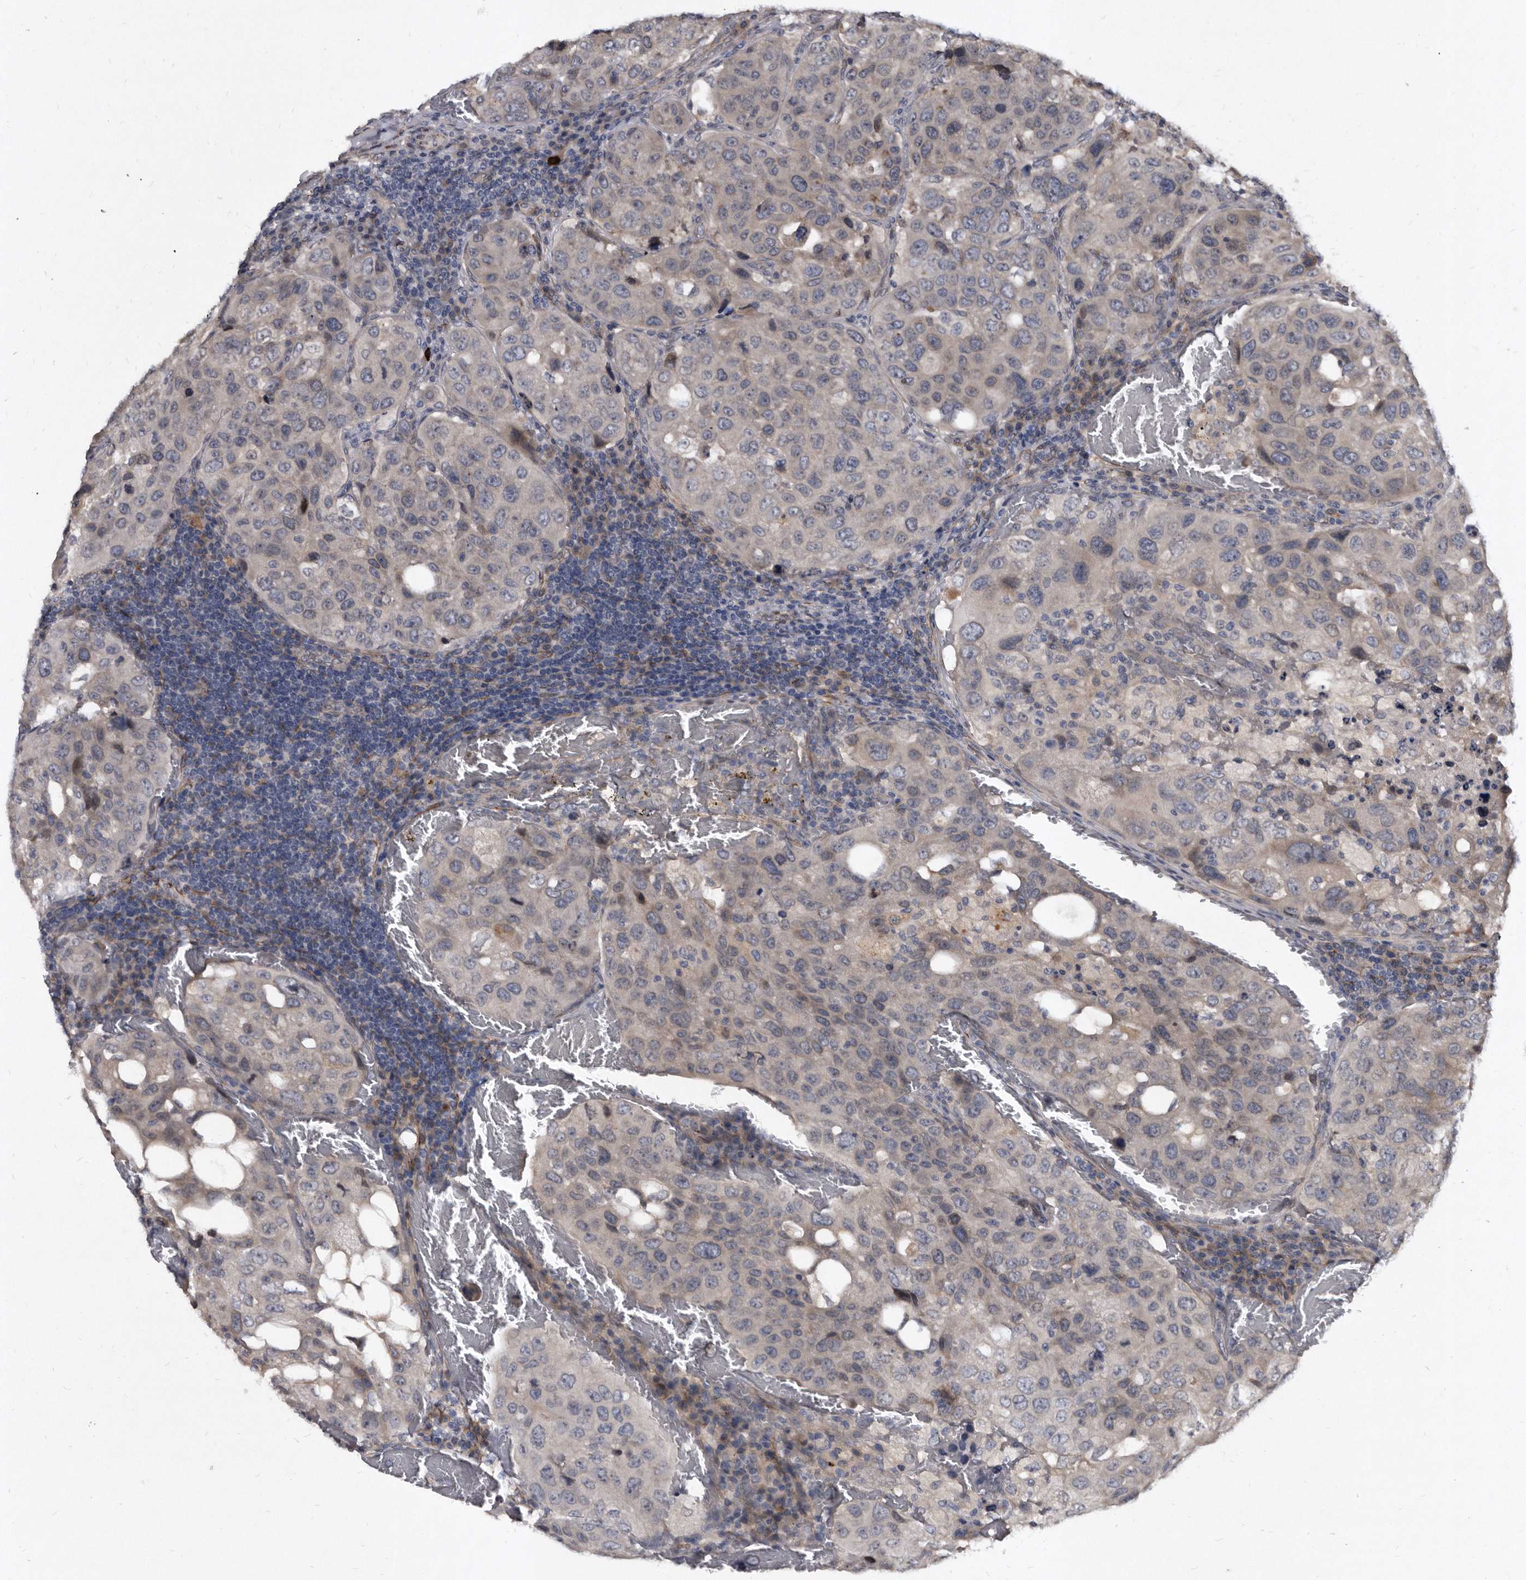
{"staining": {"intensity": "weak", "quantity": "<25%", "location": "cytoplasmic/membranous"}, "tissue": "urothelial cancer", "cell_type": "Tumor cells", "image_type": "cancer", "snomed": [{"axis": "morphology", "description": "Urothelial carcinoma, High grade"}, {"axis": "topography", "description": "Lymph node"}, {"axis": "topography", "description": "Urinary bladder"}], "caption": "DAB (3,3'-diaminobenzidine) immunohistochemical staining of urothelial cancer demonstrates no significant staining in tumor cells.", "gene": "PROM1", "patient": {"sex": "male", "age": 51}}